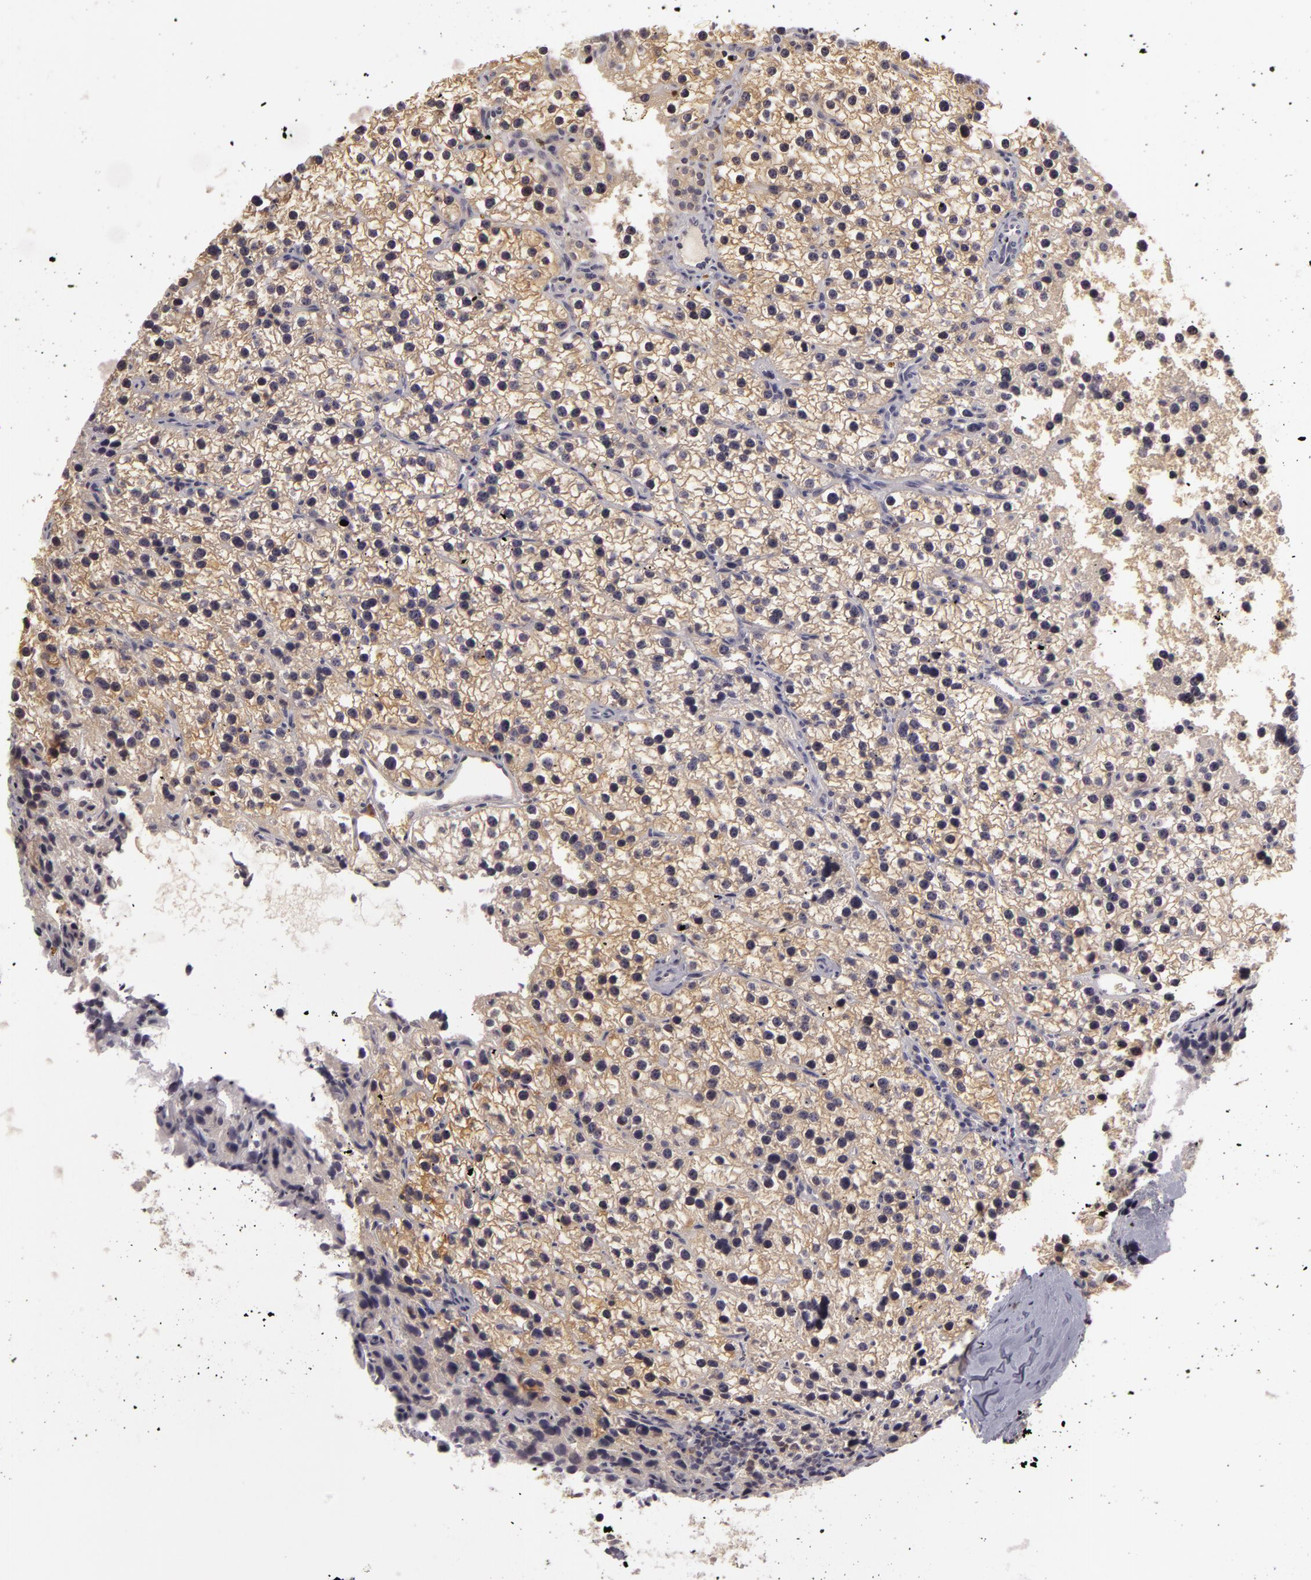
{"staining": {"intensity": "negative", "quantity": "none", "location": "none"}, "tissue": "parathyroid gland", "cell_type": "Glandular cells", "image_type": "normal", "snomed": [{"axis": "morphology", "description": "Normal tissue, NOS"}, {"axis": "topography", "description": "Parathyroid gland"}], "caption": "The micrograph demonstrates no significant positivity in glandular cells of parathyroid gland. (Stains: DAB IHC with hematoxylin counter stain, Microscopy: brightfield microscopy at high magnification).", "gene": "GNPDA1", "patient": {"sex": "female", "age": 54}}